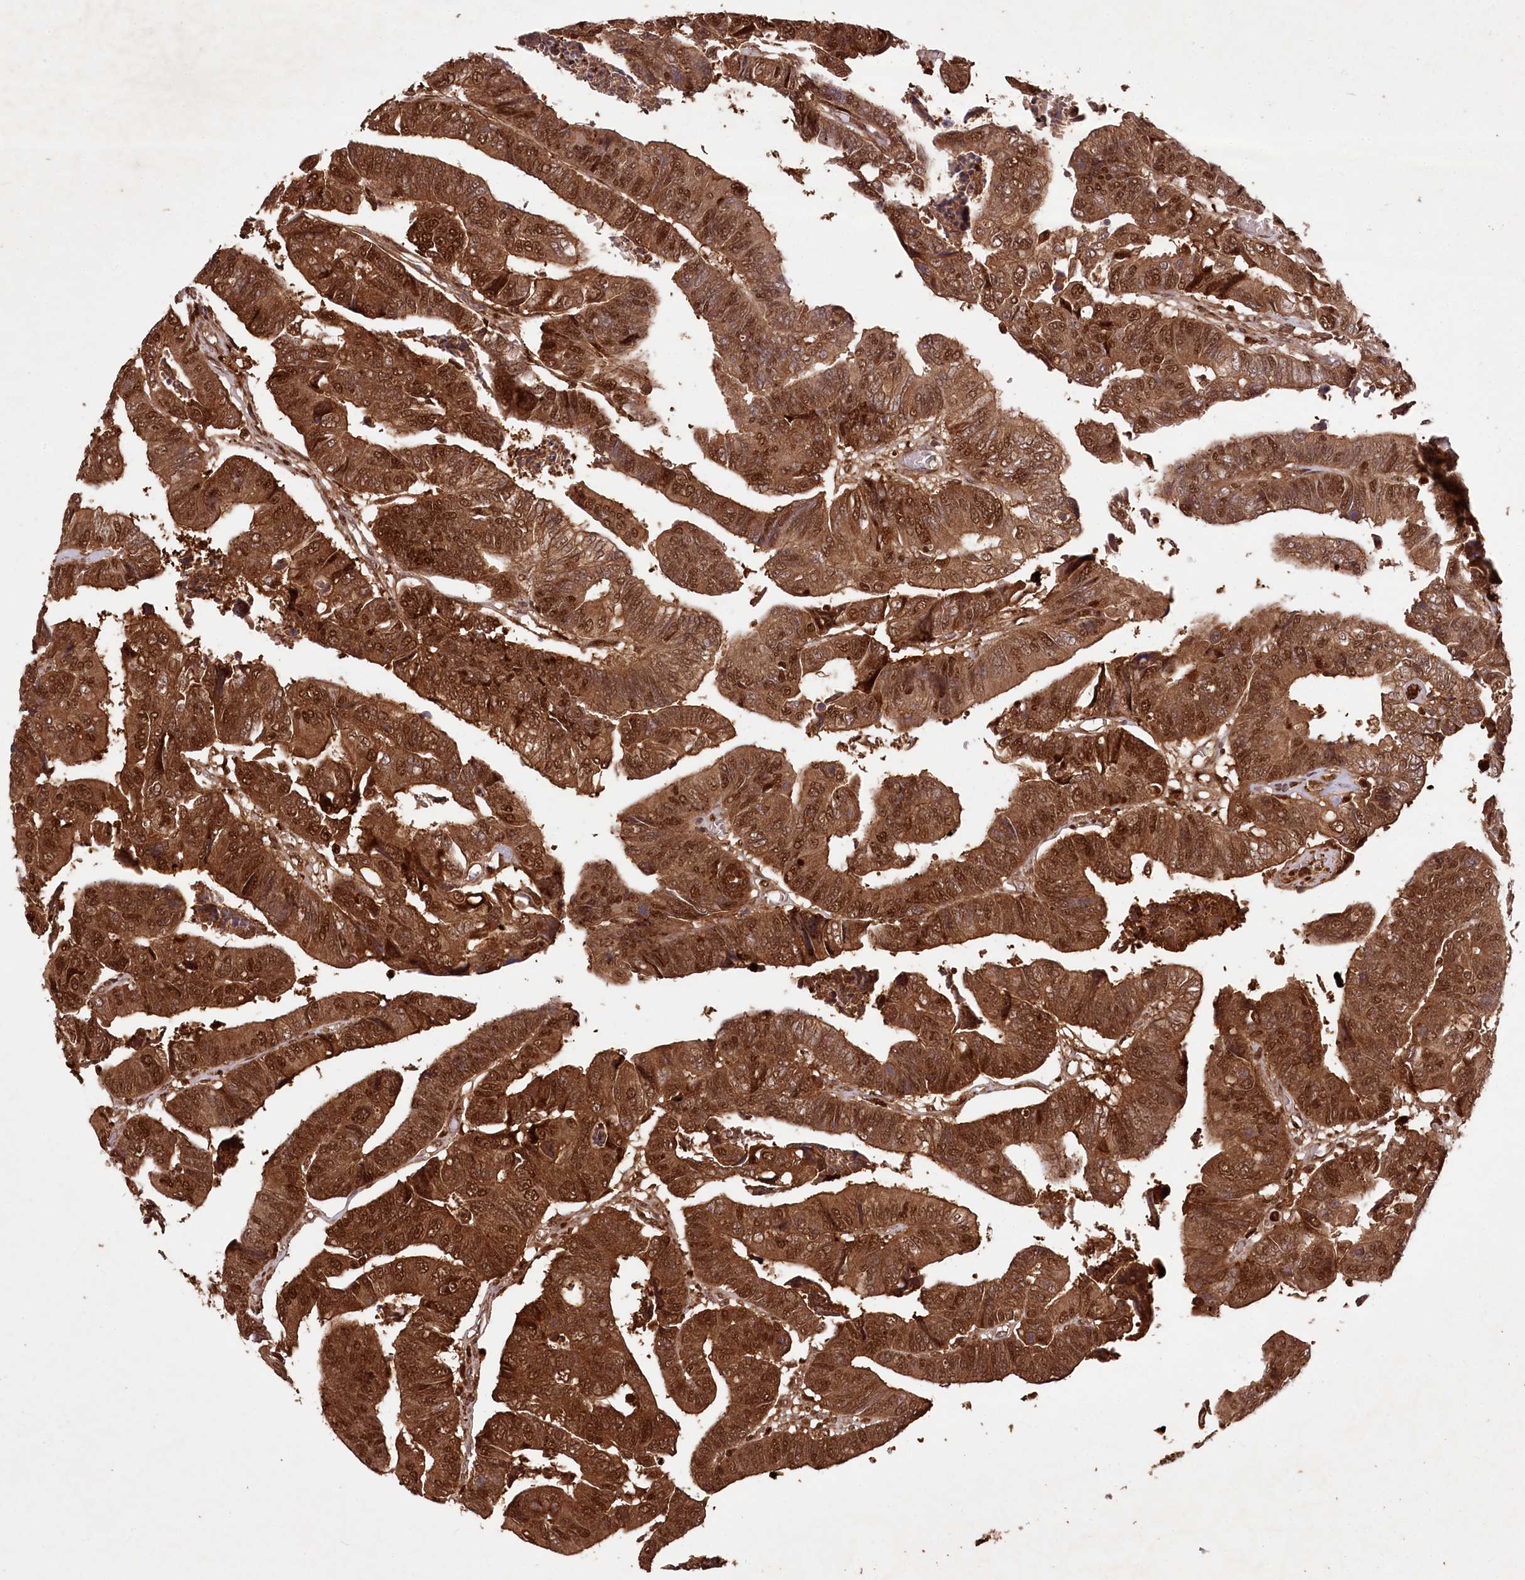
{"staining": {"intensity": "strong", "quantity": ">75%", "location": "cytoplasmic/membranous,nuclear"}, "tissue": "colorectal cancer", "cell_type": "Tumor cells", "image_type": "cancer", "snomed": [{"axis": "morphology", "description": "Adenocarcinoma, NOS"}, {"axis": "topography", "description": "Rectum"}], "caption": "Protein staining of colorectal adenocarcinoma tissue displays strong cytoplasmic/membranous and nuclear expression in approximately >75% of tumor cells.", "gene": "LSG1", "patient": {"sex": "female", "age": 65}}